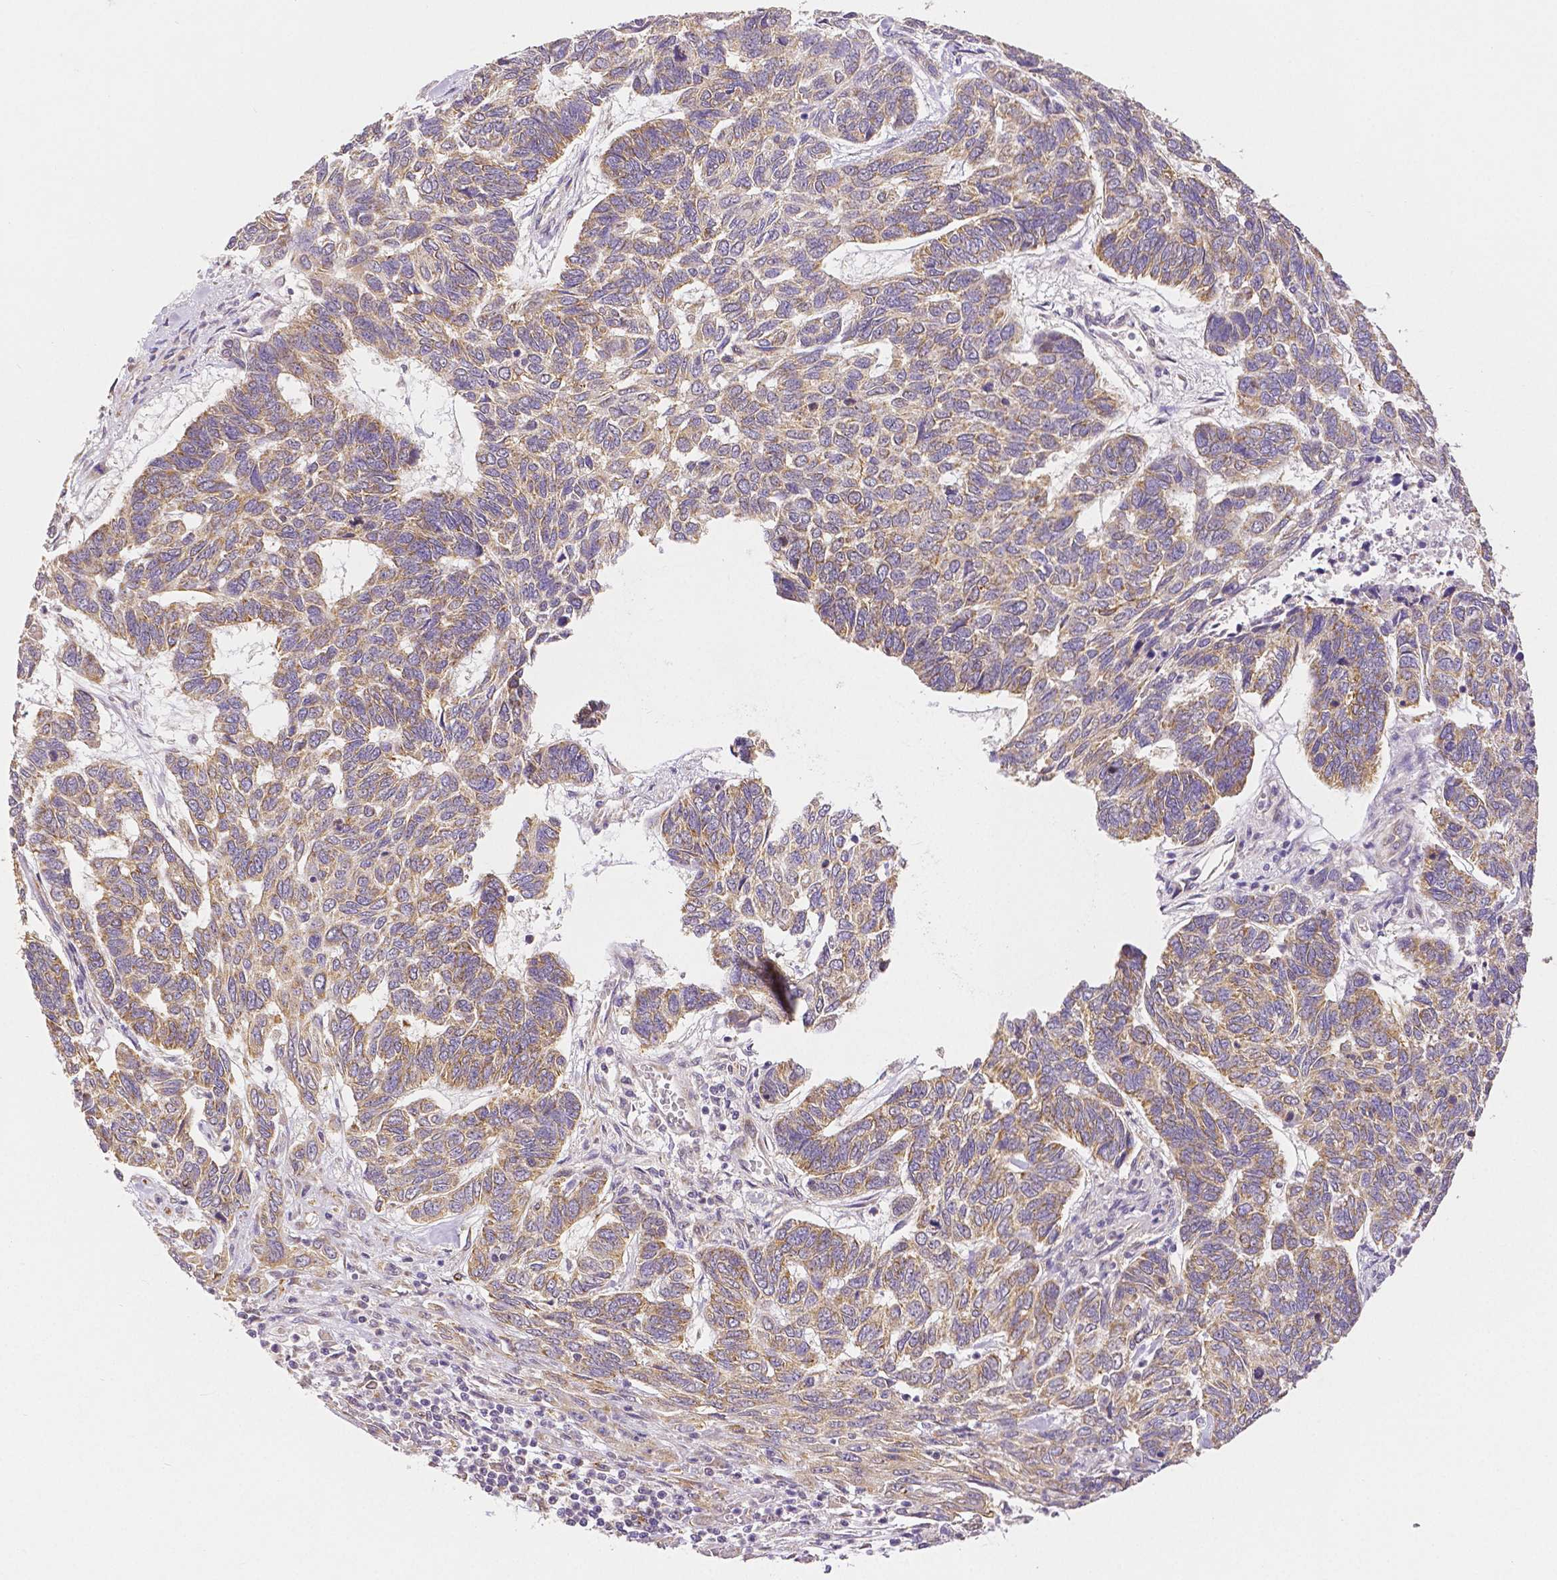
{"staining": {"intensity": "moderate", "quantity": "25%-75%", "location": "cytoplasmic/membranous"}, "tissue": "skin cancer", "cell_type": "Tumor cells", "image_type": "cancer", "snomed": [{"axis": "morphology", "description": "Basal cell carcinoma"}, {"axis": "topography", "description": "Skin"}], "caption": "Basal cell carcinoma (skin) tissue displays moderate cytoplasmic/membranous expression in approximately 25%-75% of tumor cells, visualized by immunohistochemistry. (IHC, brightfield microscopy, high magnification).", "gene": "RHOT1", "patient": {"sex": "female", "age": 65}}